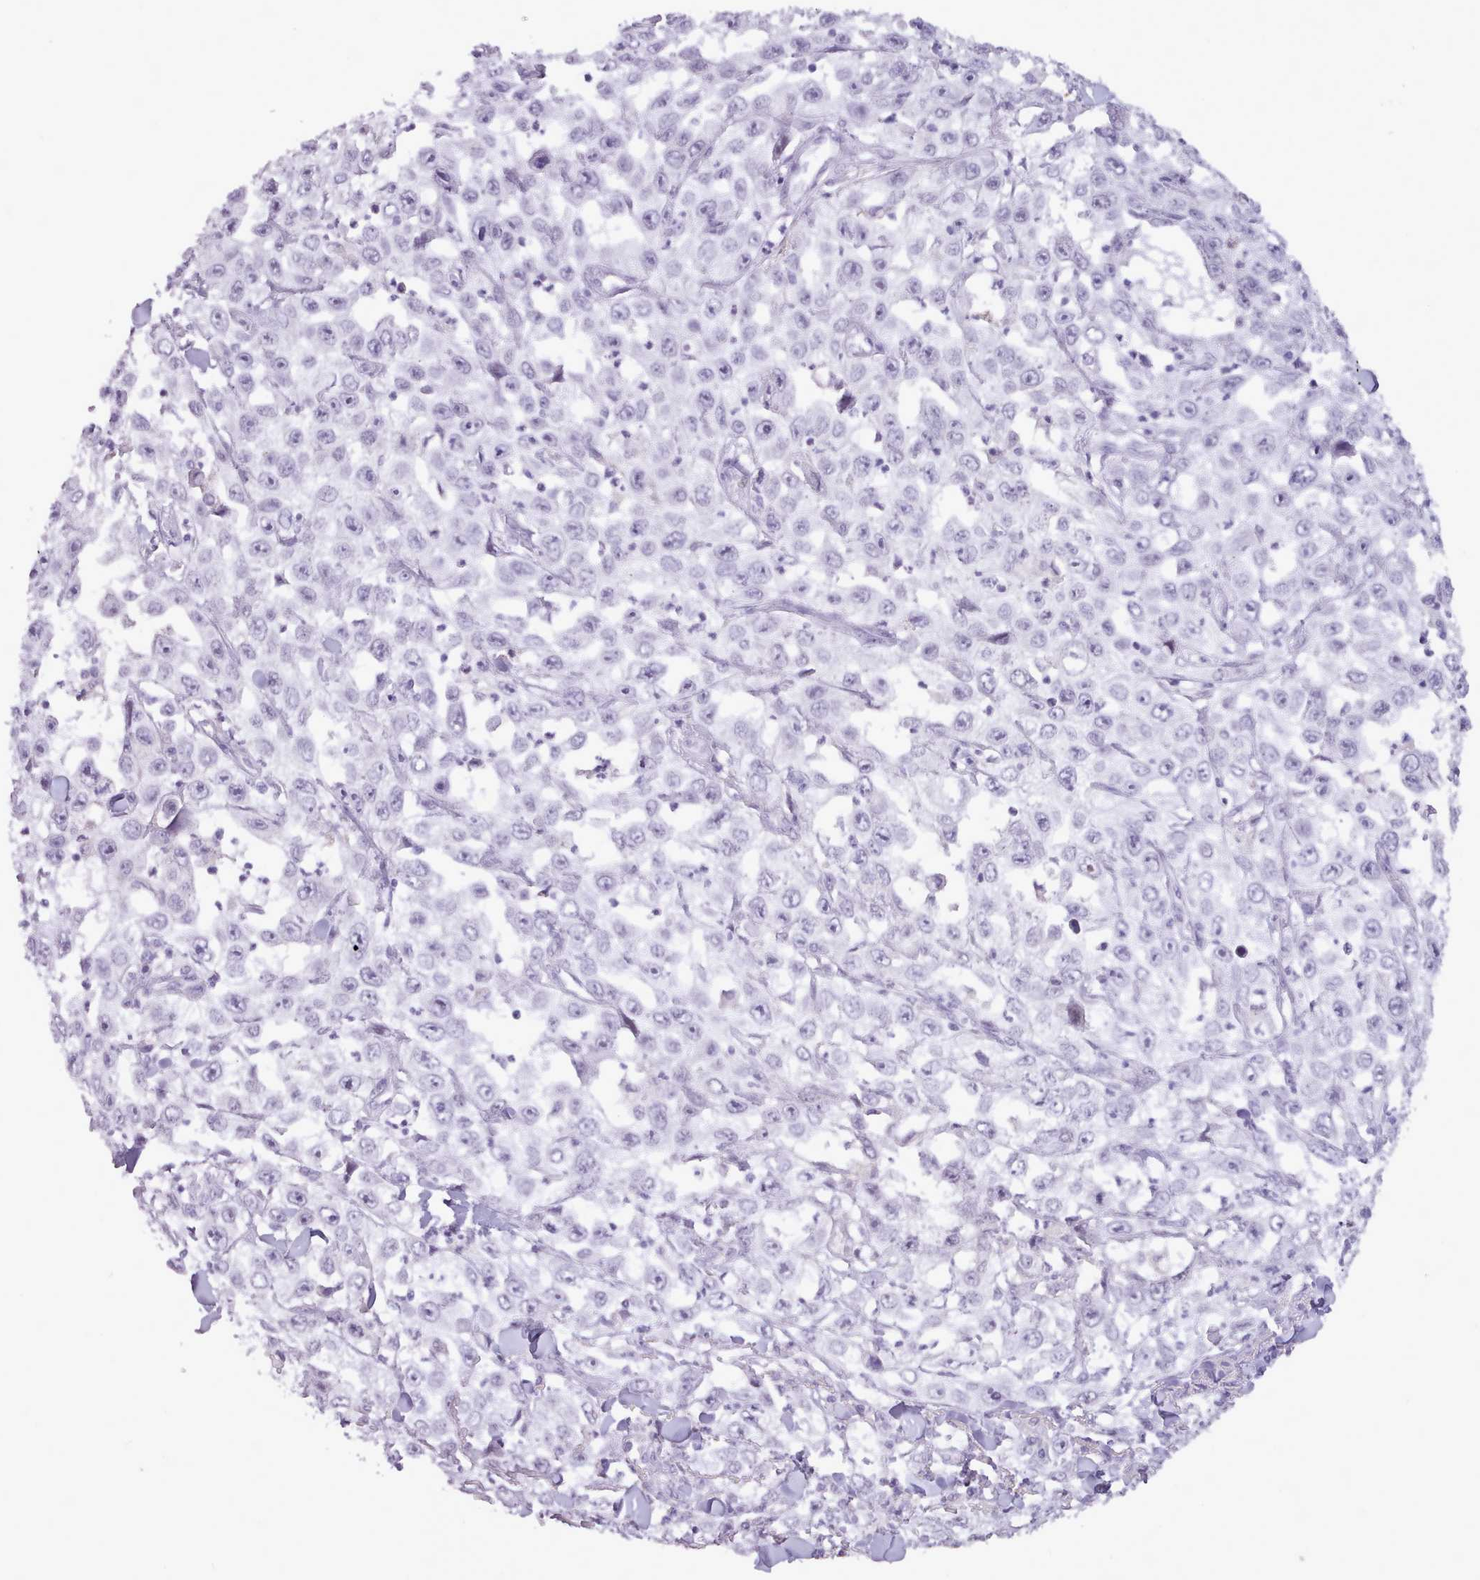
{"staining": {"intensity": "negative", "quantity": "none", "location": "none"}, "tissue": "skin cancer", "cell_type": "Tumor cells", "image_type": "cancer", "snomed": [{"axis": "morphology", "description": "Squamous cell carcinoma, NOS"}, {"axis": "topography", "description": "Skin"}], "caption": "Immunohistochemical staining of skin squamous cell carcinoma shows no significant staining in tumor cells.", "gene": "BDKRB2", "patient": {"sex": "male", "age": 82}}